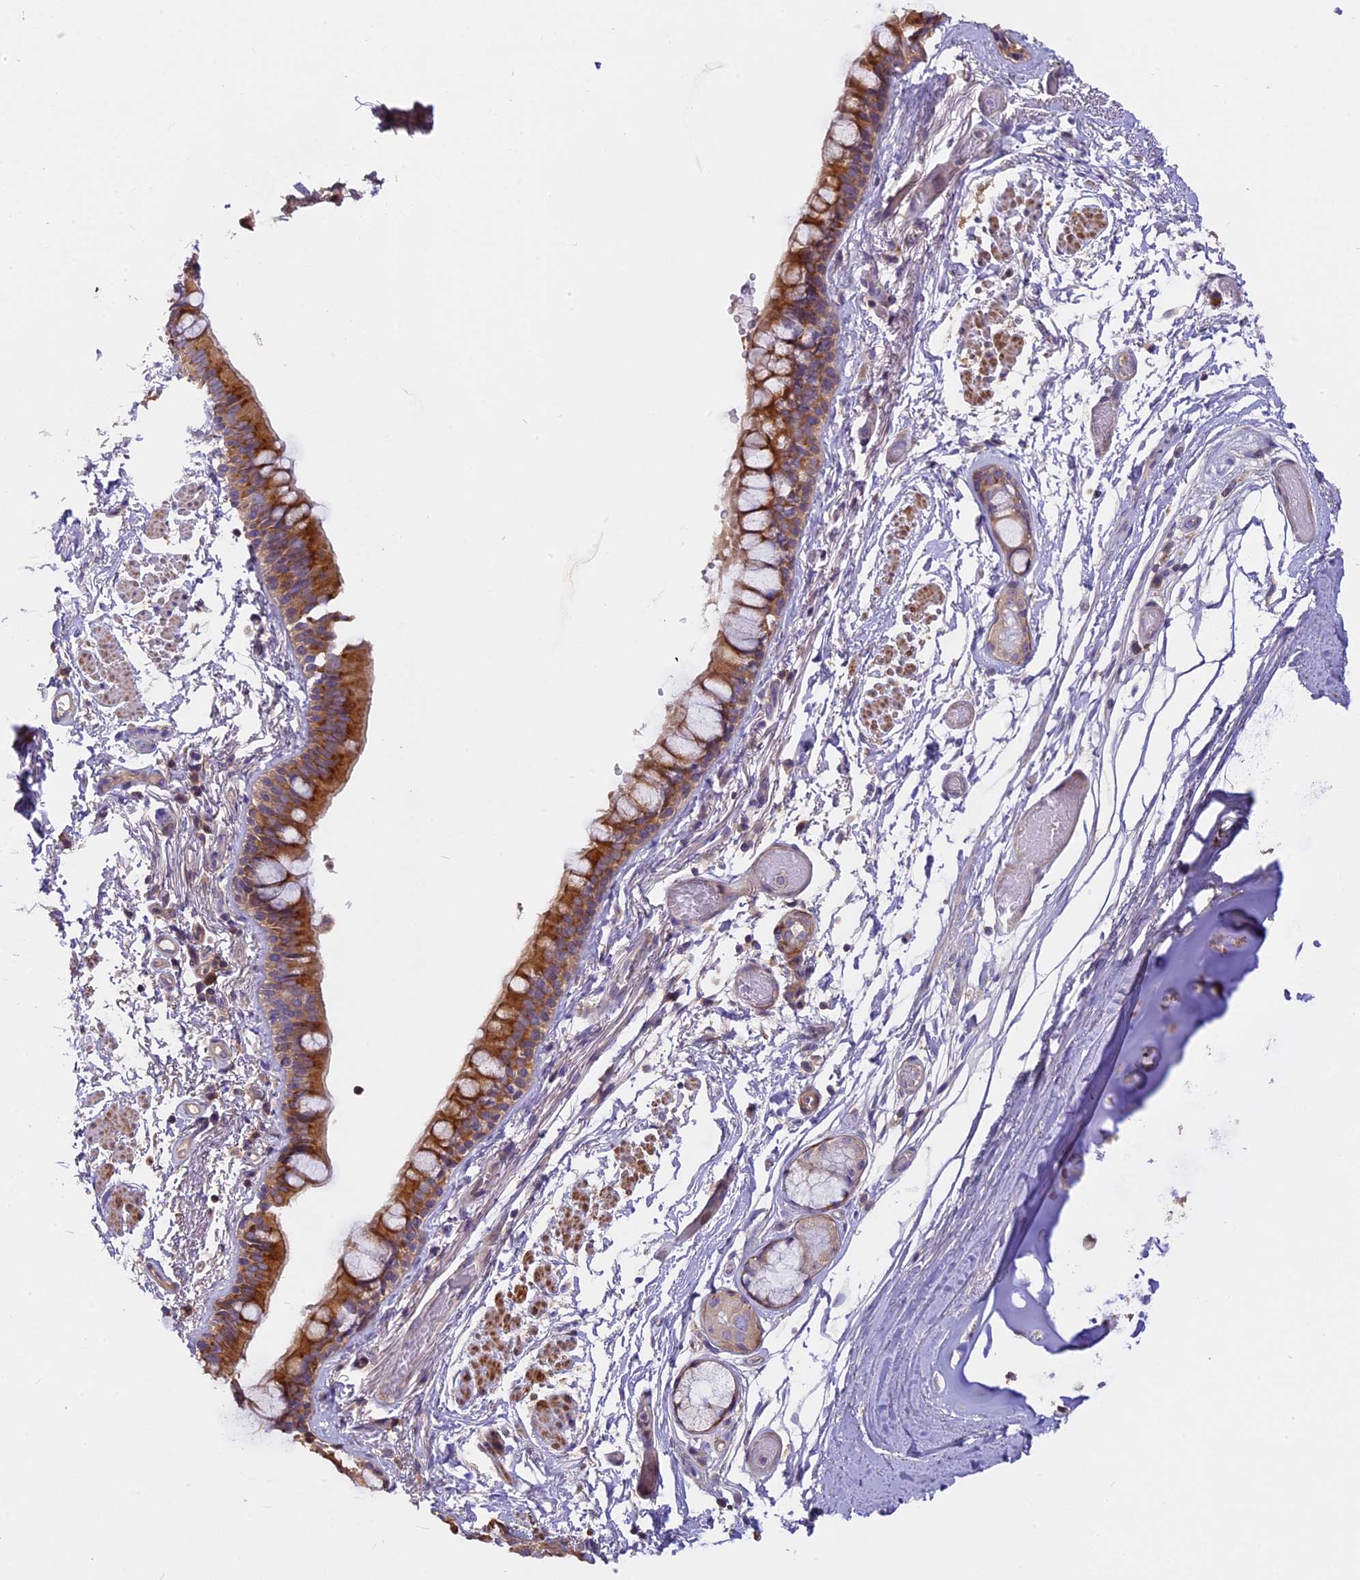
{"staining": {"intensity": "moderate", "quantity": ">75%", "location": "cytoplasmic/membranous"}, "tissue": "bronchus", "cell_type": "Respiratory epithelial cells", "image_type": "normal", "snomed": [{"axis": "morphology", "description": "Normal tissue, NOS"}, {"axis": "topography", "description": "Cartilage tissue"}], "caption": "Immunohistochemical staining of normal human bronchus demonstrates medium levels of moderate cytoplasmic/membranous expression in about >75% of respiratory epithelial cells. (IHC, brightfield microscopy, high magnification).", "gene": "FAM98C", "patient": {"sex": "male", "age": 63}}